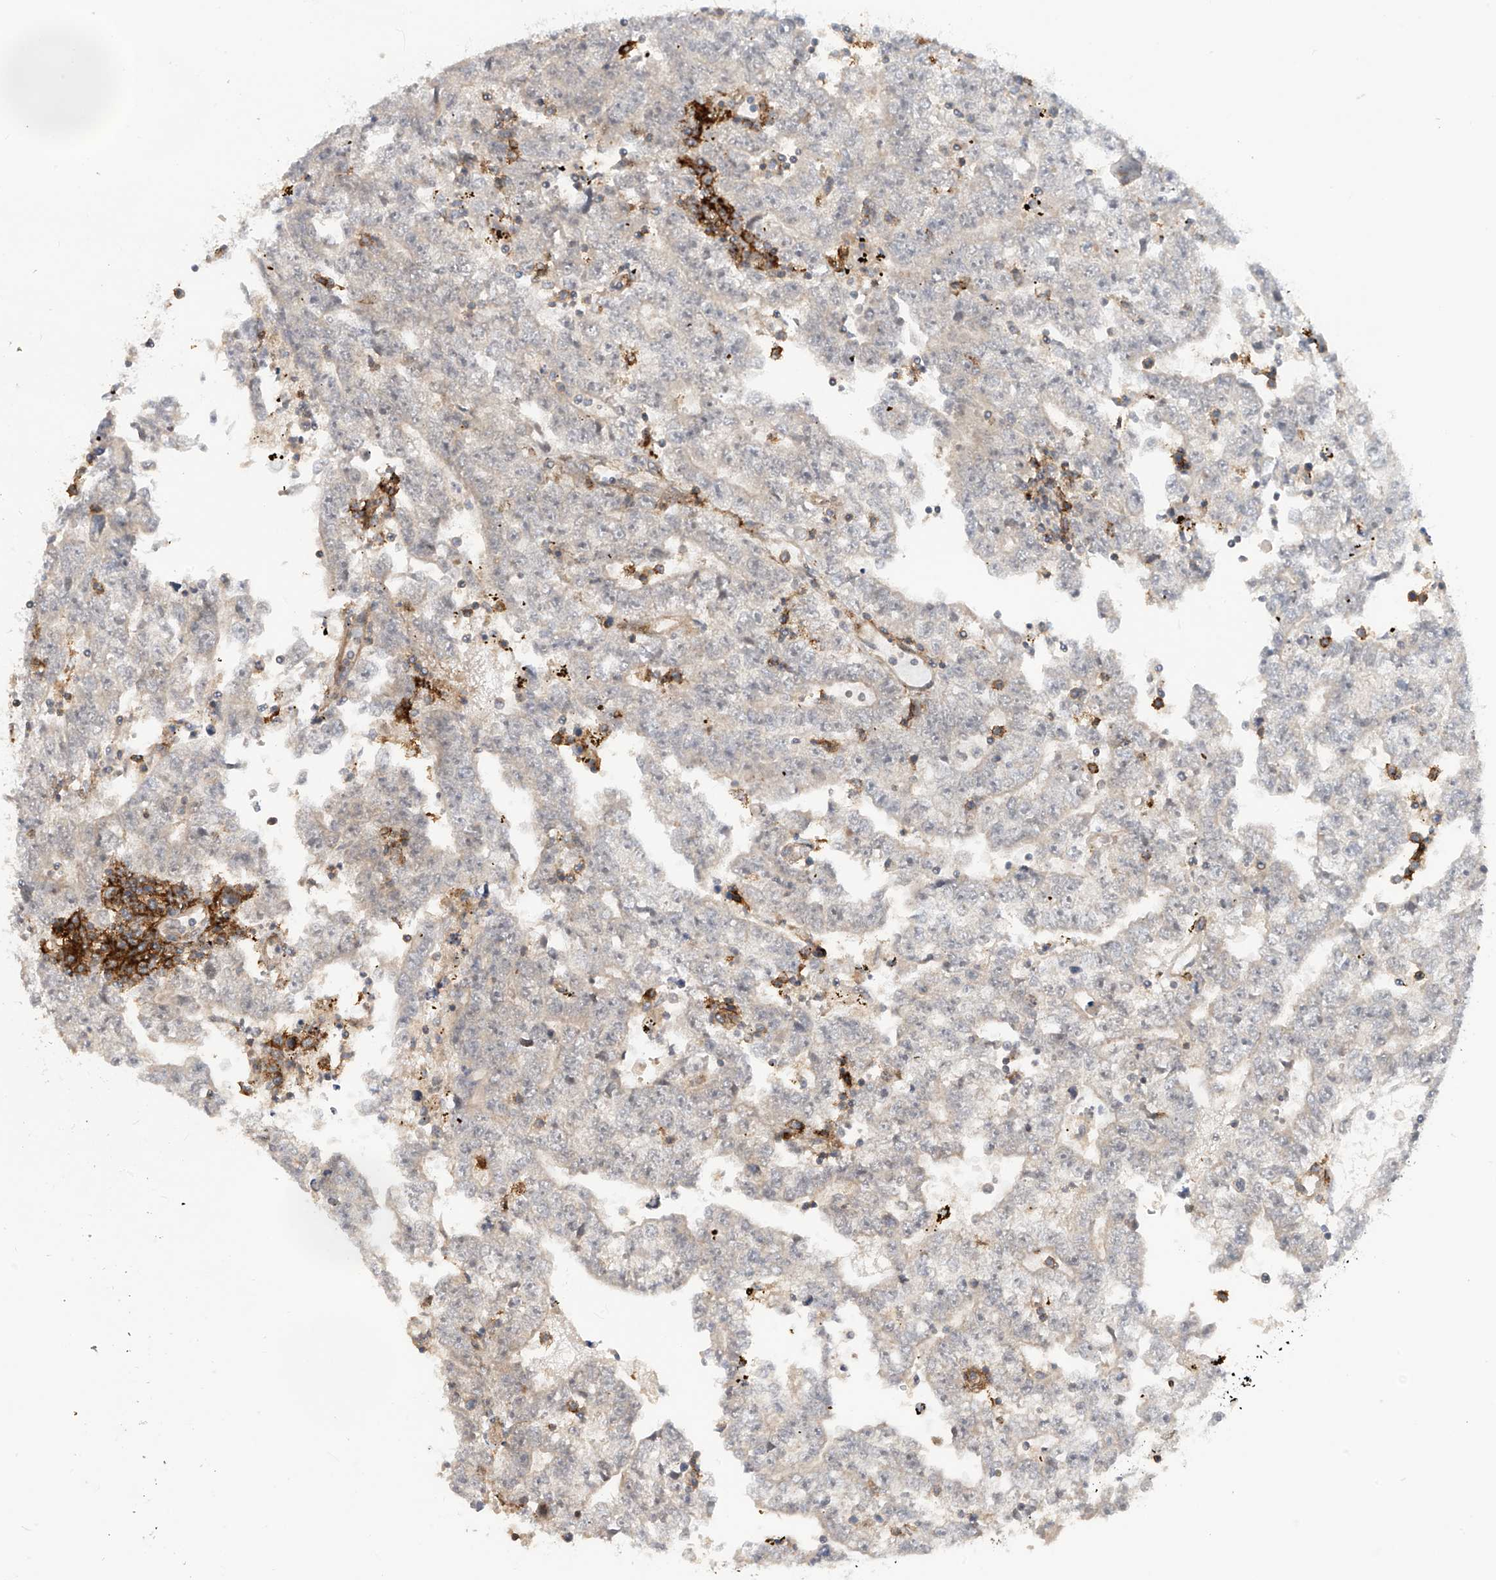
{"staining": {"intensity": "negative", "quantity": "none", "location": "none"}, "tissue": "testis cancer", "cell_type": "Tumor cells", "image_type": "cancer", "snomed": [{"axis": "morphology", "description": "Carcinoma, Embryonal, NOS"}, {"axis": "topography", "description": "Testis"}], "caption": "DAB (3,3'-diaminobenzidine) immunohistochemical staining of human testis embryonal carcinoma demonstrates no significant positivity in tumor cells. The staining was performed using DAB (3,3'-diaminobenzidine) to visualize the protein expression in brown, while the nuclei were stained in blue with hematoxylin (Magnification: 20x).", "gene": "LAGE3", "patient": {"sex": "male", "age": 25}}